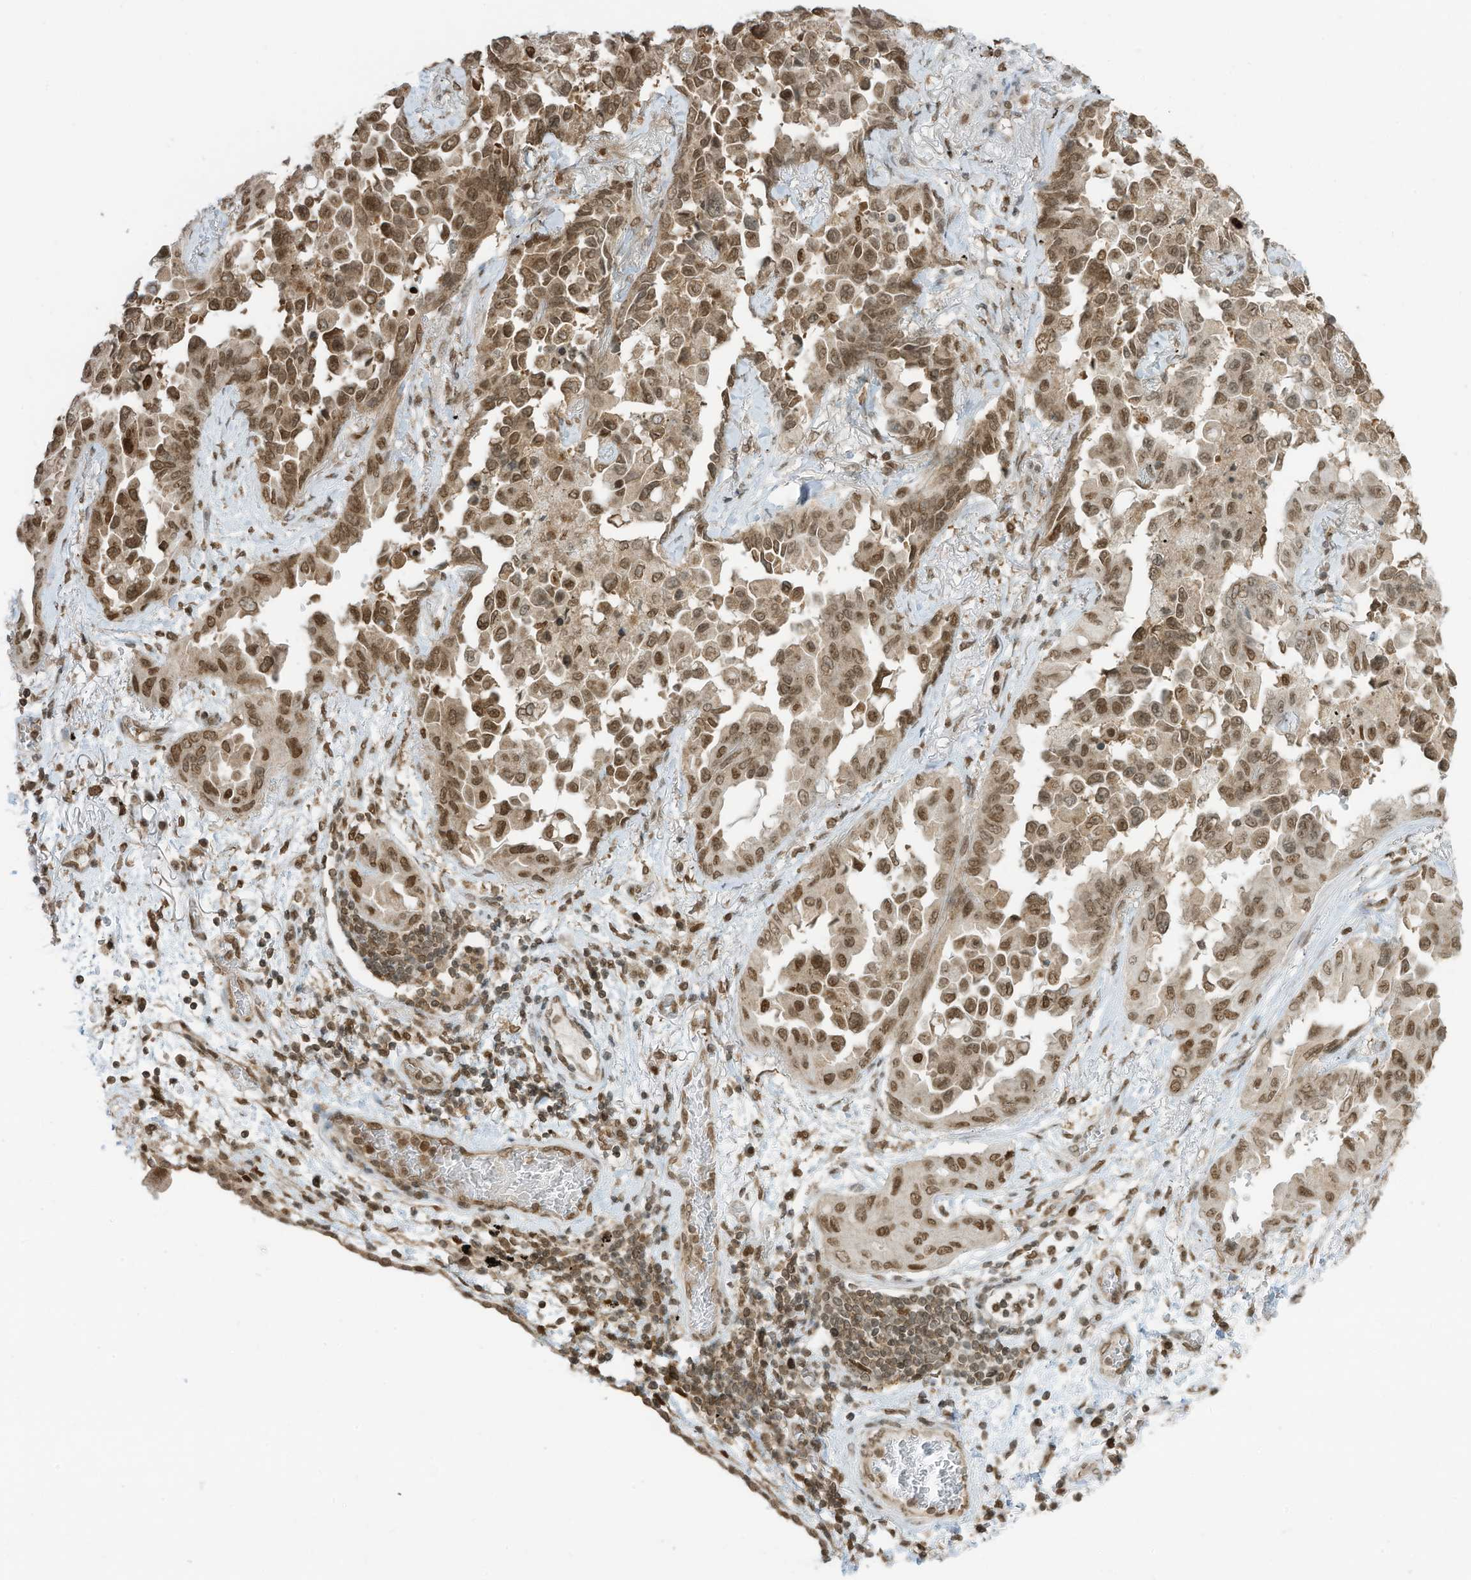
{"staining": {"intensity": "moderate", "quantity": ">75%", "location": "nuclear"}, "tissue": "lung cancer", "cell_type": "Tumor cells", "image_type": "cancer", "snomed": [{"axis": "morphology", "description": "Adenocarcinoma, NOS"}, {"axis": "topography", "description": "Lung"}], "caption": "IHC (DAB (3,3'-diaminobenzidine)) staining of lung cancer (adenocarcinoma) shows moderate nuclear protein positivity in approximately >75% of tumor cells.", "gene": "KPNB1", "patient": {"sex": "female", "age": 67}}